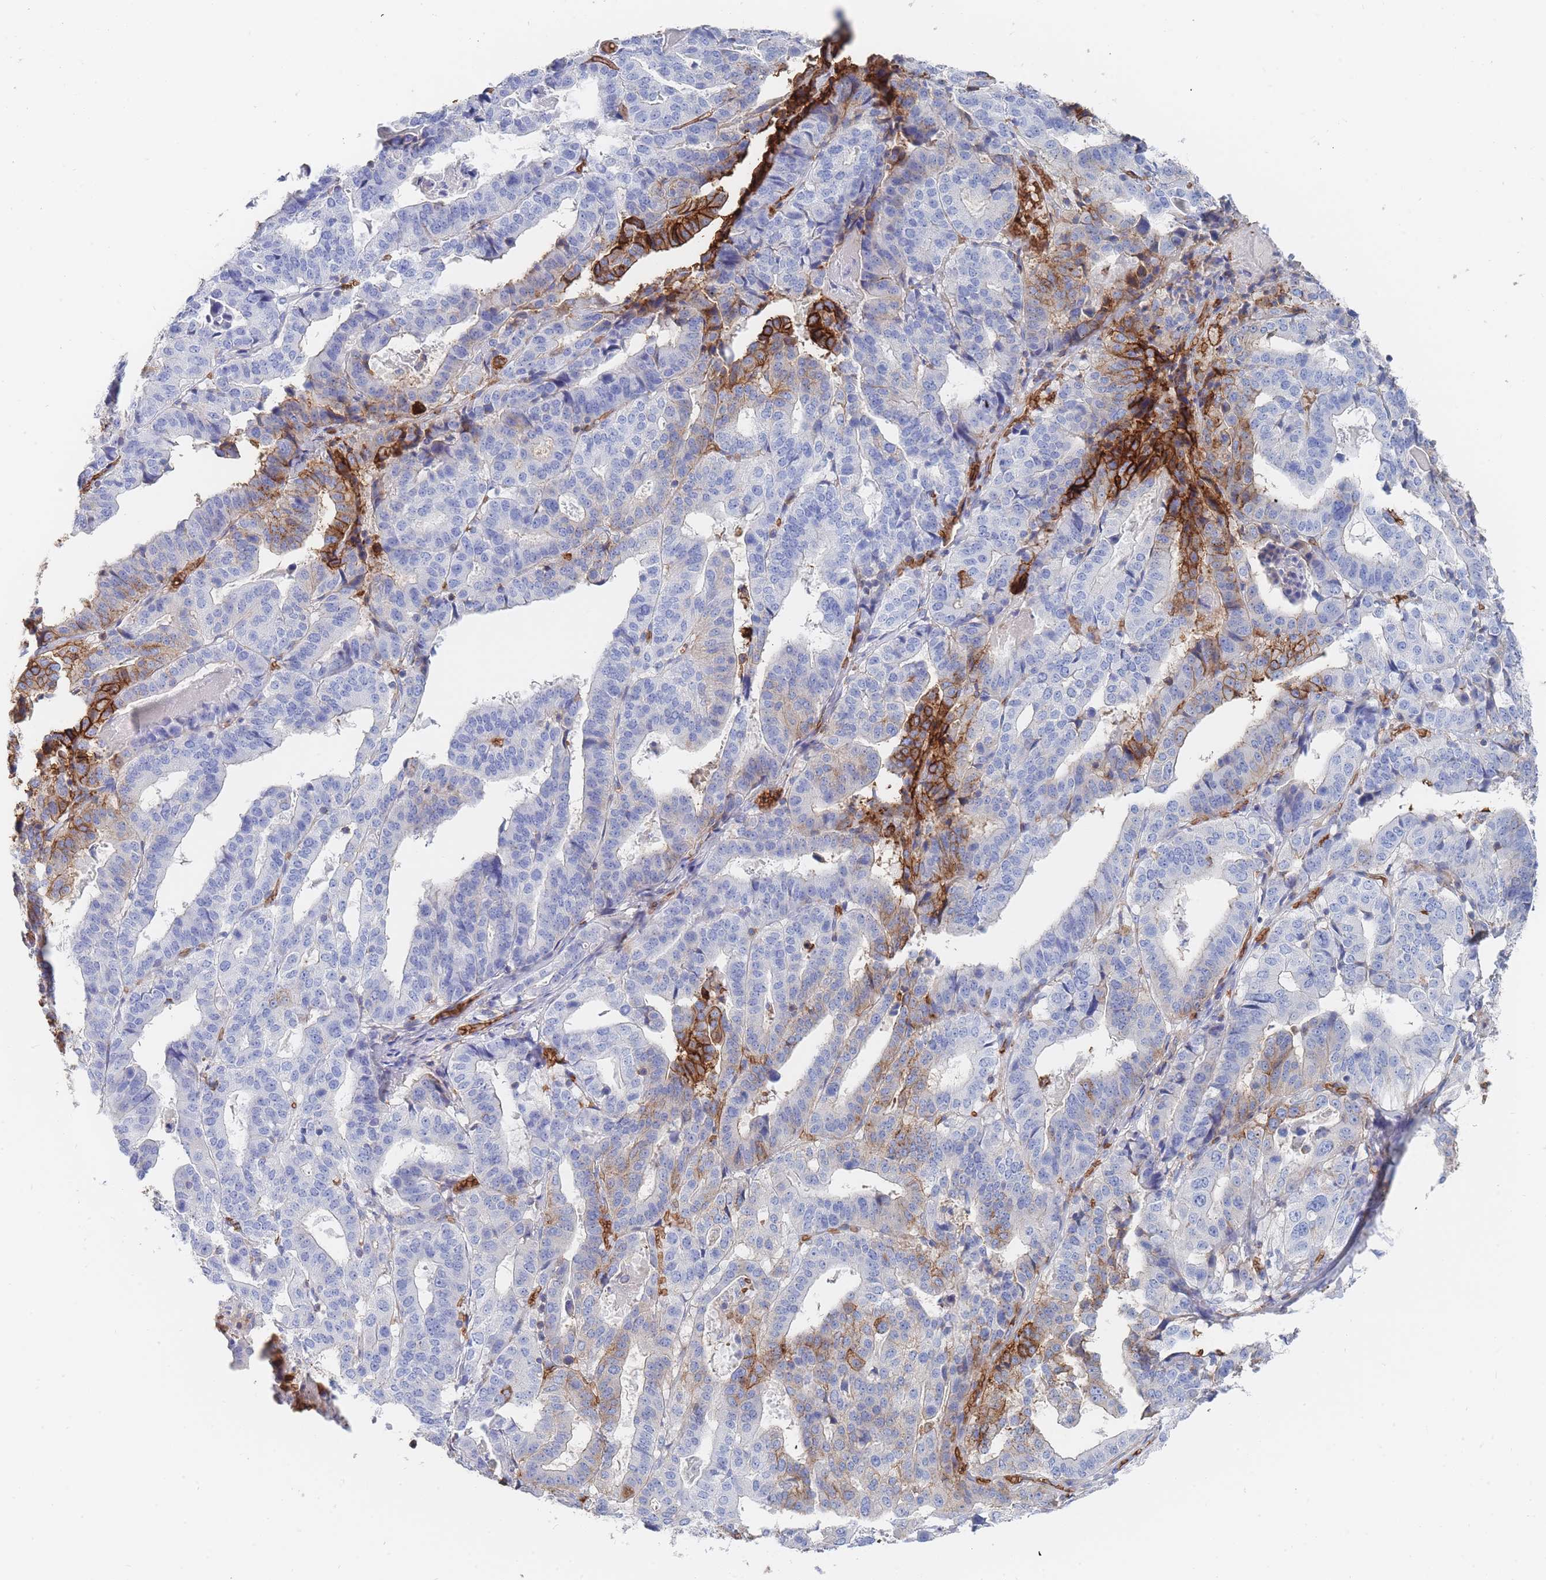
{"staining": {"intensity": "strong", "quantity": "<25%", "location": "cytoplasmic/membranous"}, "tissue": "stomach cancer", "cell_type": "Tumor cells", "image_type": "cancer", "snomed": [{"axis": "morphology", "description": "Adenocarcinoma, NOS"}, {"axis": "topography", "description": "Stomach"}], "caption": "Immunohistochemical staining of human stomach cancer (adenocarcinoma) displays medium levels of strong cytoplasmic/membranous protein positivity in approximately <25% of tumor cells.", "gene": "SLC2A1", "patient": {"sex": "male", "age": 48}}